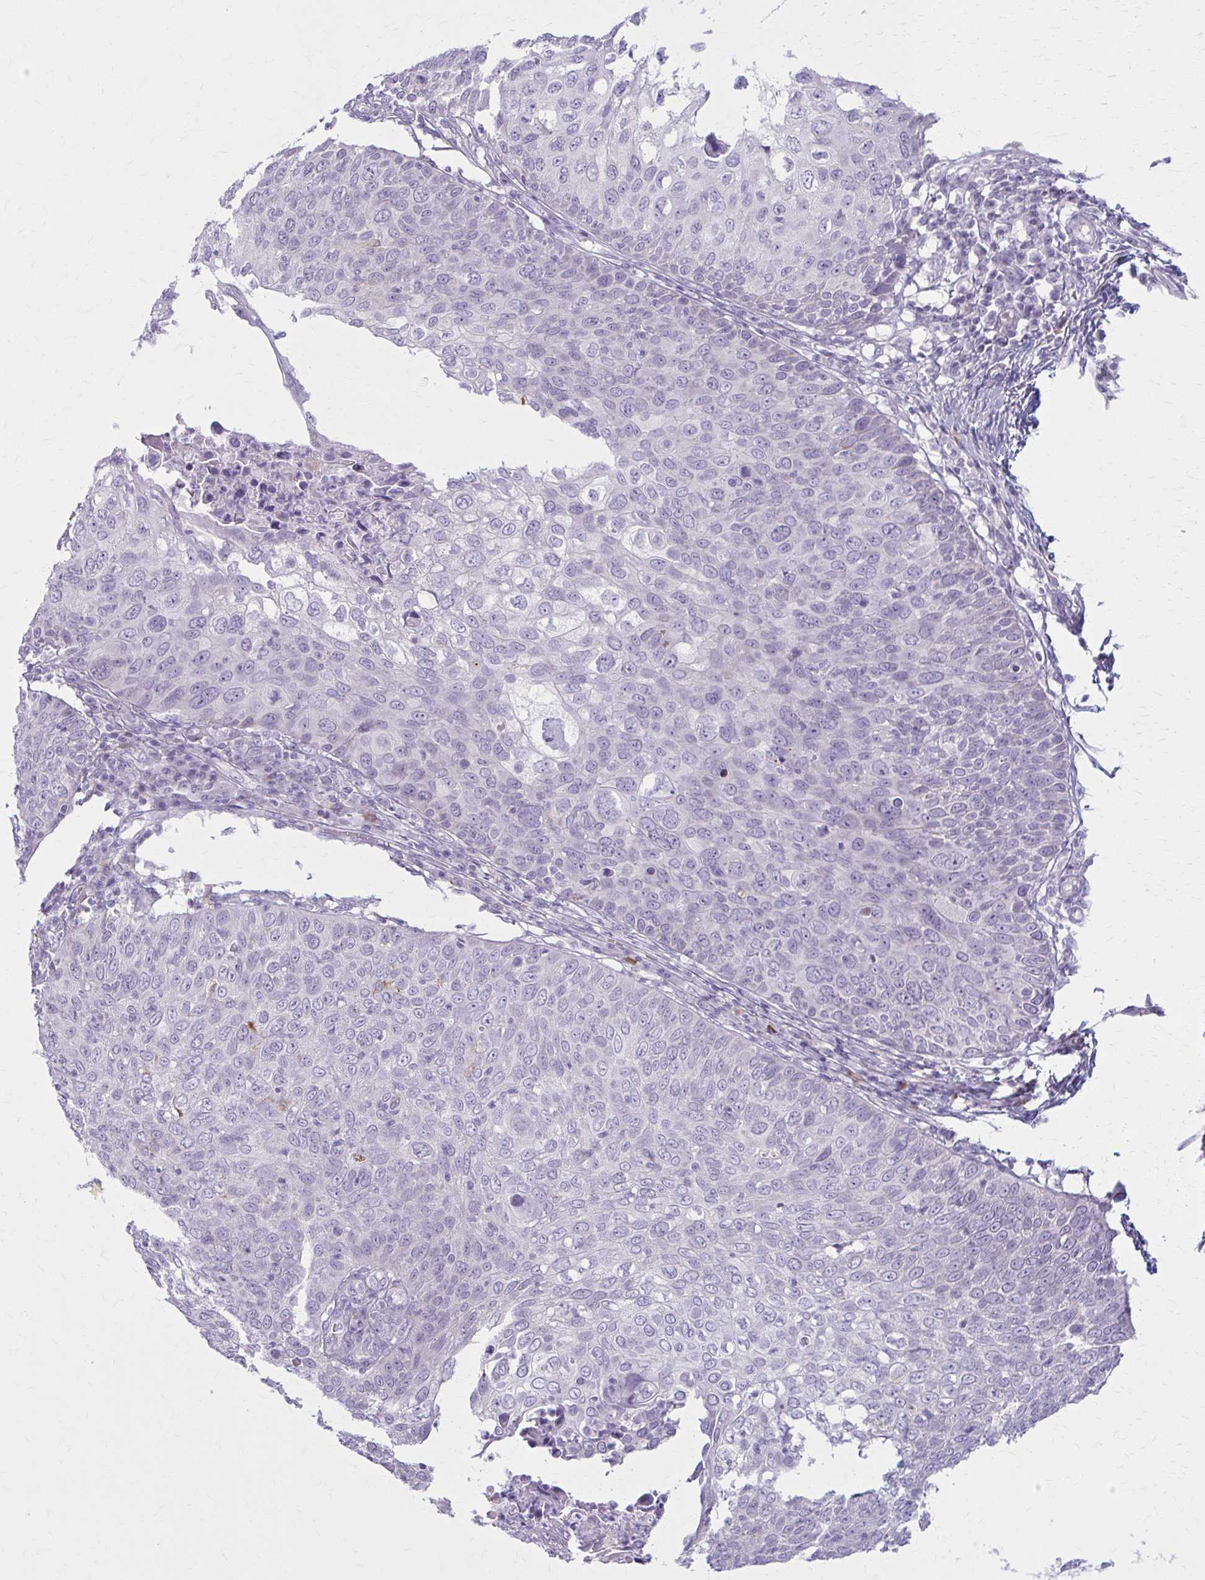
{"staining": {"intensity": "negative", "quantity": "none", "location": "none"}, "tissue": "skin cancer", "cell_type": "Tumor cells", "image_type": "cancer", "snomed": [{"axis": "morphology", "description": "Squamous cell carcinoma, NOS"}, {"axis": "topography", "description": "Skin"}], "caption": "This micrograph is of skin cancer stained with immunohistochemistry (IHC) to label a protein in brown with the nuclei are counter-stained blue. There is no positivity in tumor cells. The staining is performed using DAB (3,3'-diaminobenzidine) brown chromogen with nuclei counter-stained in using hematoxylin.", "gene": "LDLRAP1", "patient": {"sex": "male", "age": 87}}